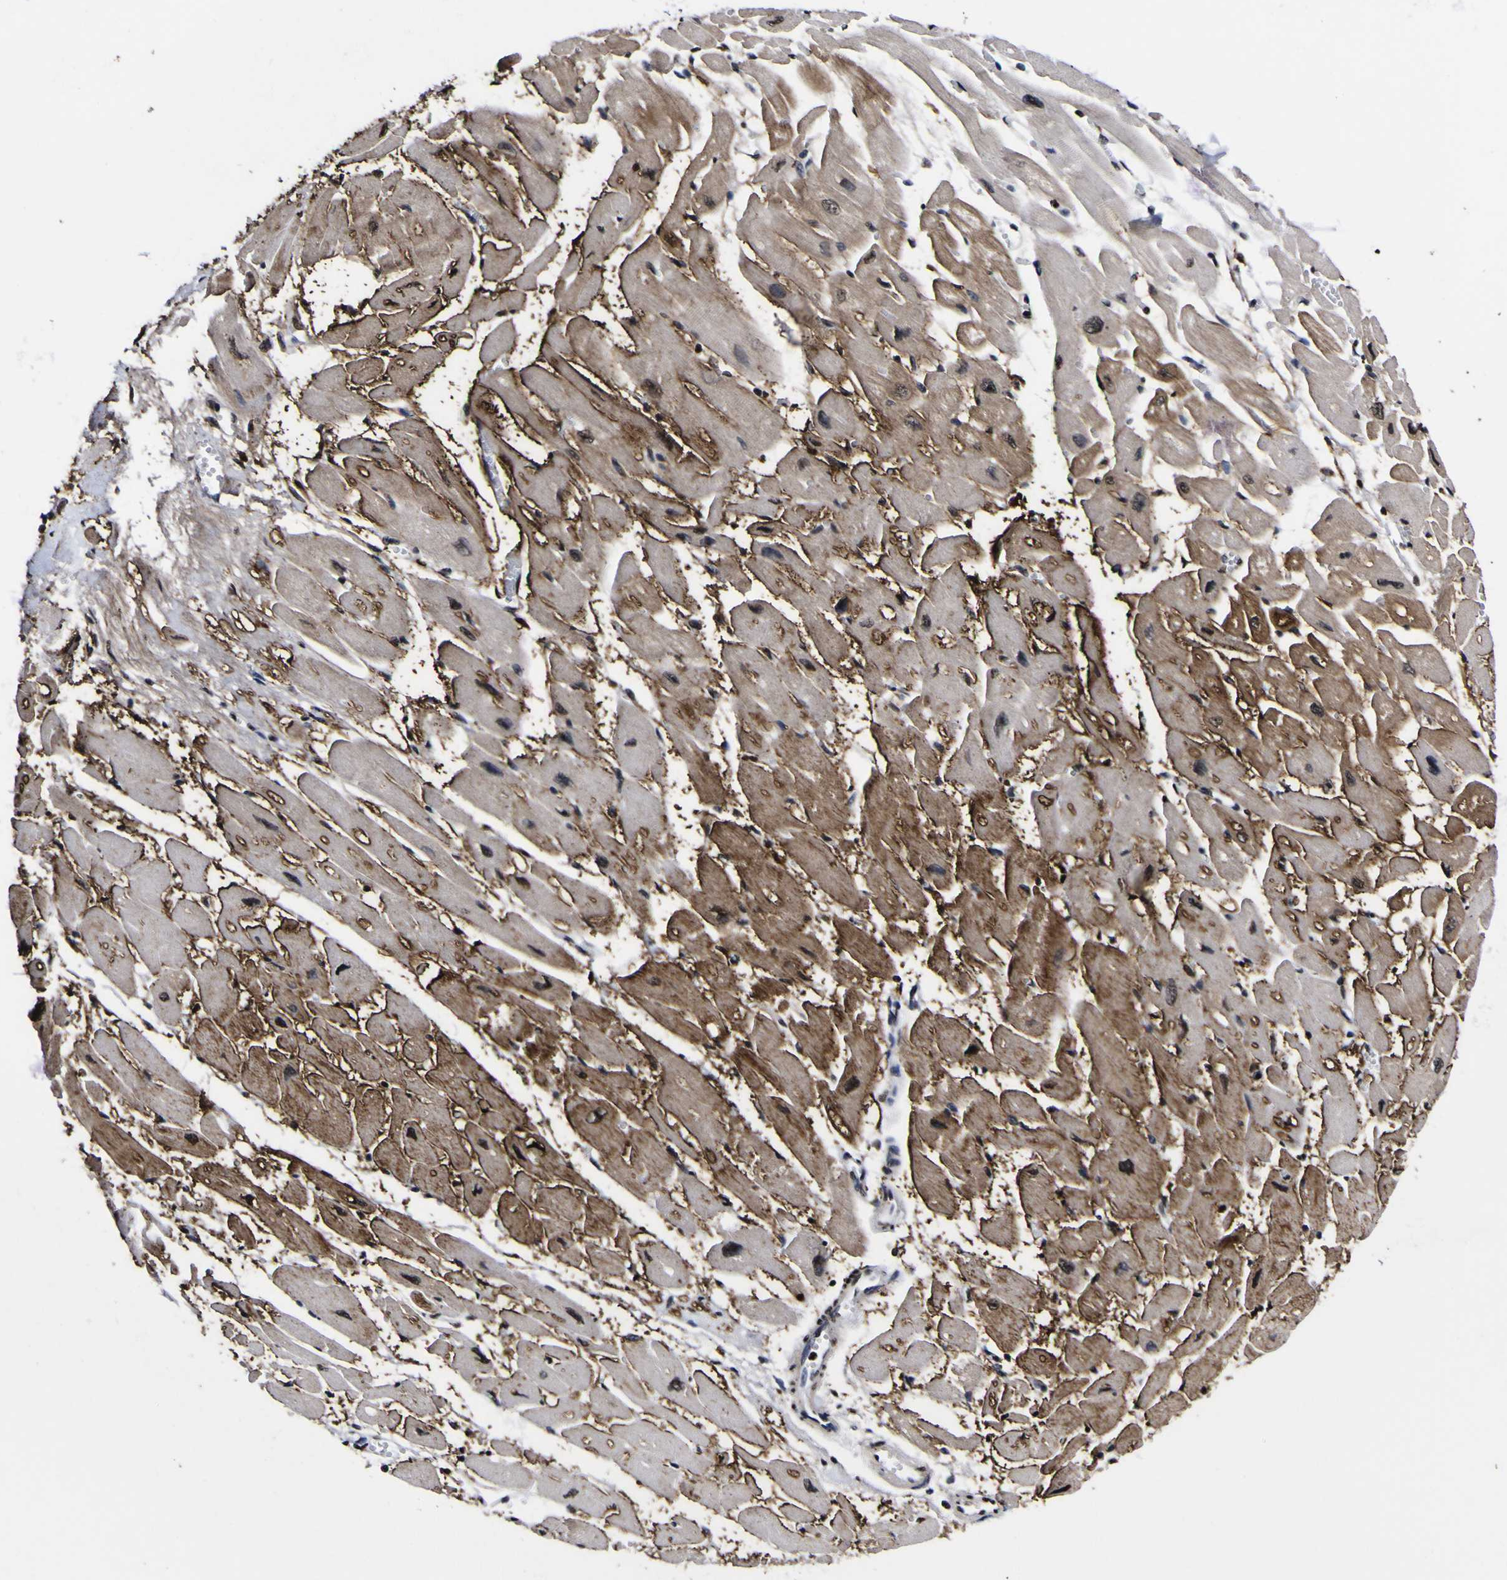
{"staining": {"intensity": "strong", "quantity": ">75%", "location": "cytoplasmic/membranous,nuclear"}, "tissue": "heart muscle", "cell_type": "Cardiomyocytes", "image_type": "normal", "snomed": [{"axis": "morphology", "description": "Normal tissue, NOS"}, {"axis": "topography", "description": "Heart"}], "caption": "Protein positivity by immunohistochemistry (IHC) reveals strong cytoplasmic/membranous,nuclear positivity in about >75% of cardiomyocytes in benign heart muscle.", "gene": "PIAS1", "patient": {"sex": "female", "age": 54}}